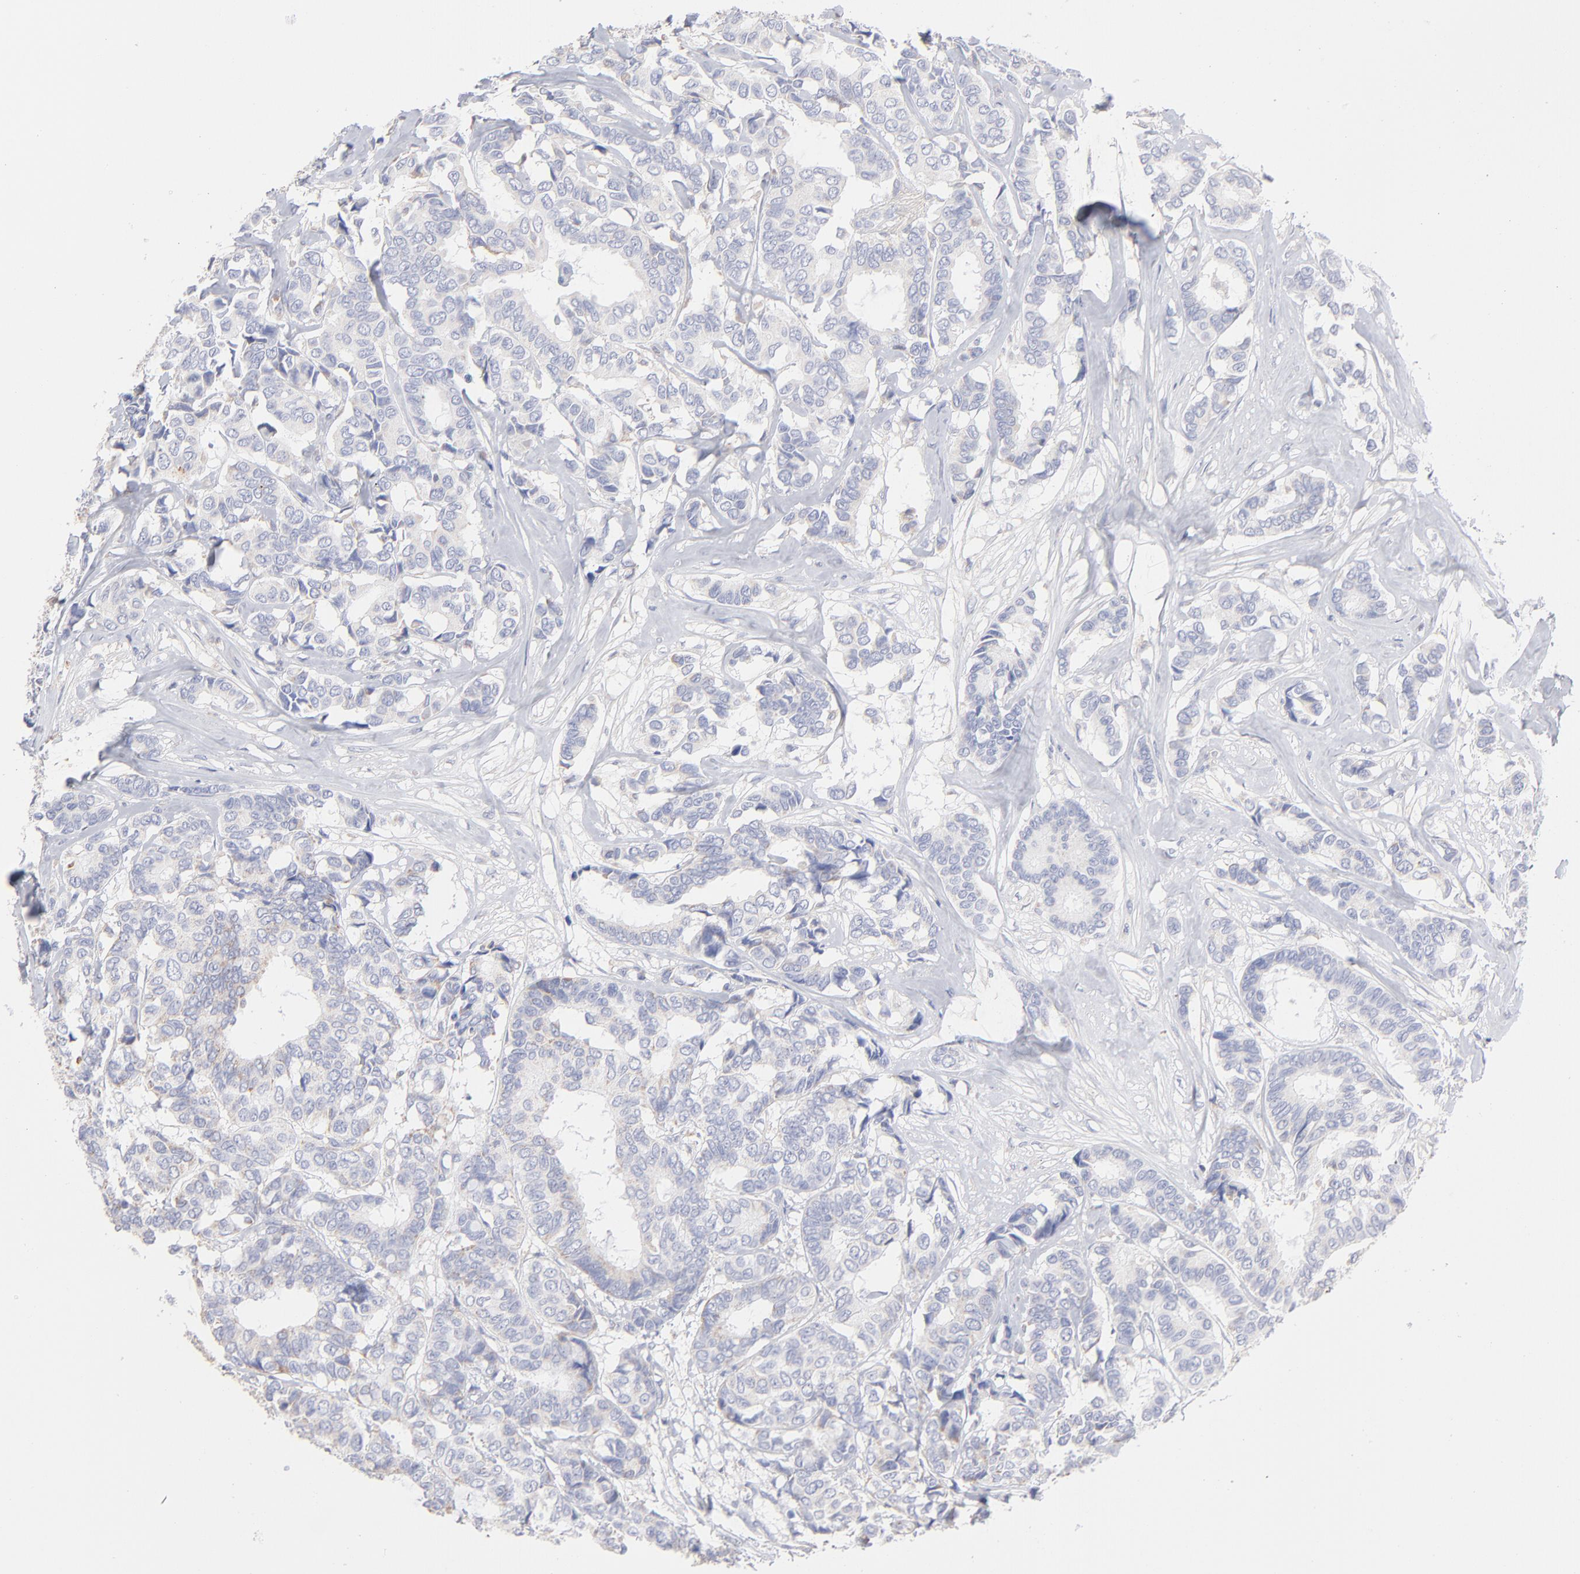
{"staining": {"intensity": "negative", "quantity": "none", "location": "none"}, "tissue": "breast cancer", "cell_type": "Tumor cells", "image_type": "cancer", "snomed": [{"axis": "morphology", "description": "Duct carcinoma"}, {"axis": "topography", "description": "Breast"}], "caption": "Immunohistochemistry (IHC) micrograph of breast infiltrating ductal carcinoma stained for a protein (brown), which reveals no staining in tumor cells.", "gene": "TST", "patient": {"sex": "female", "age": 87}}